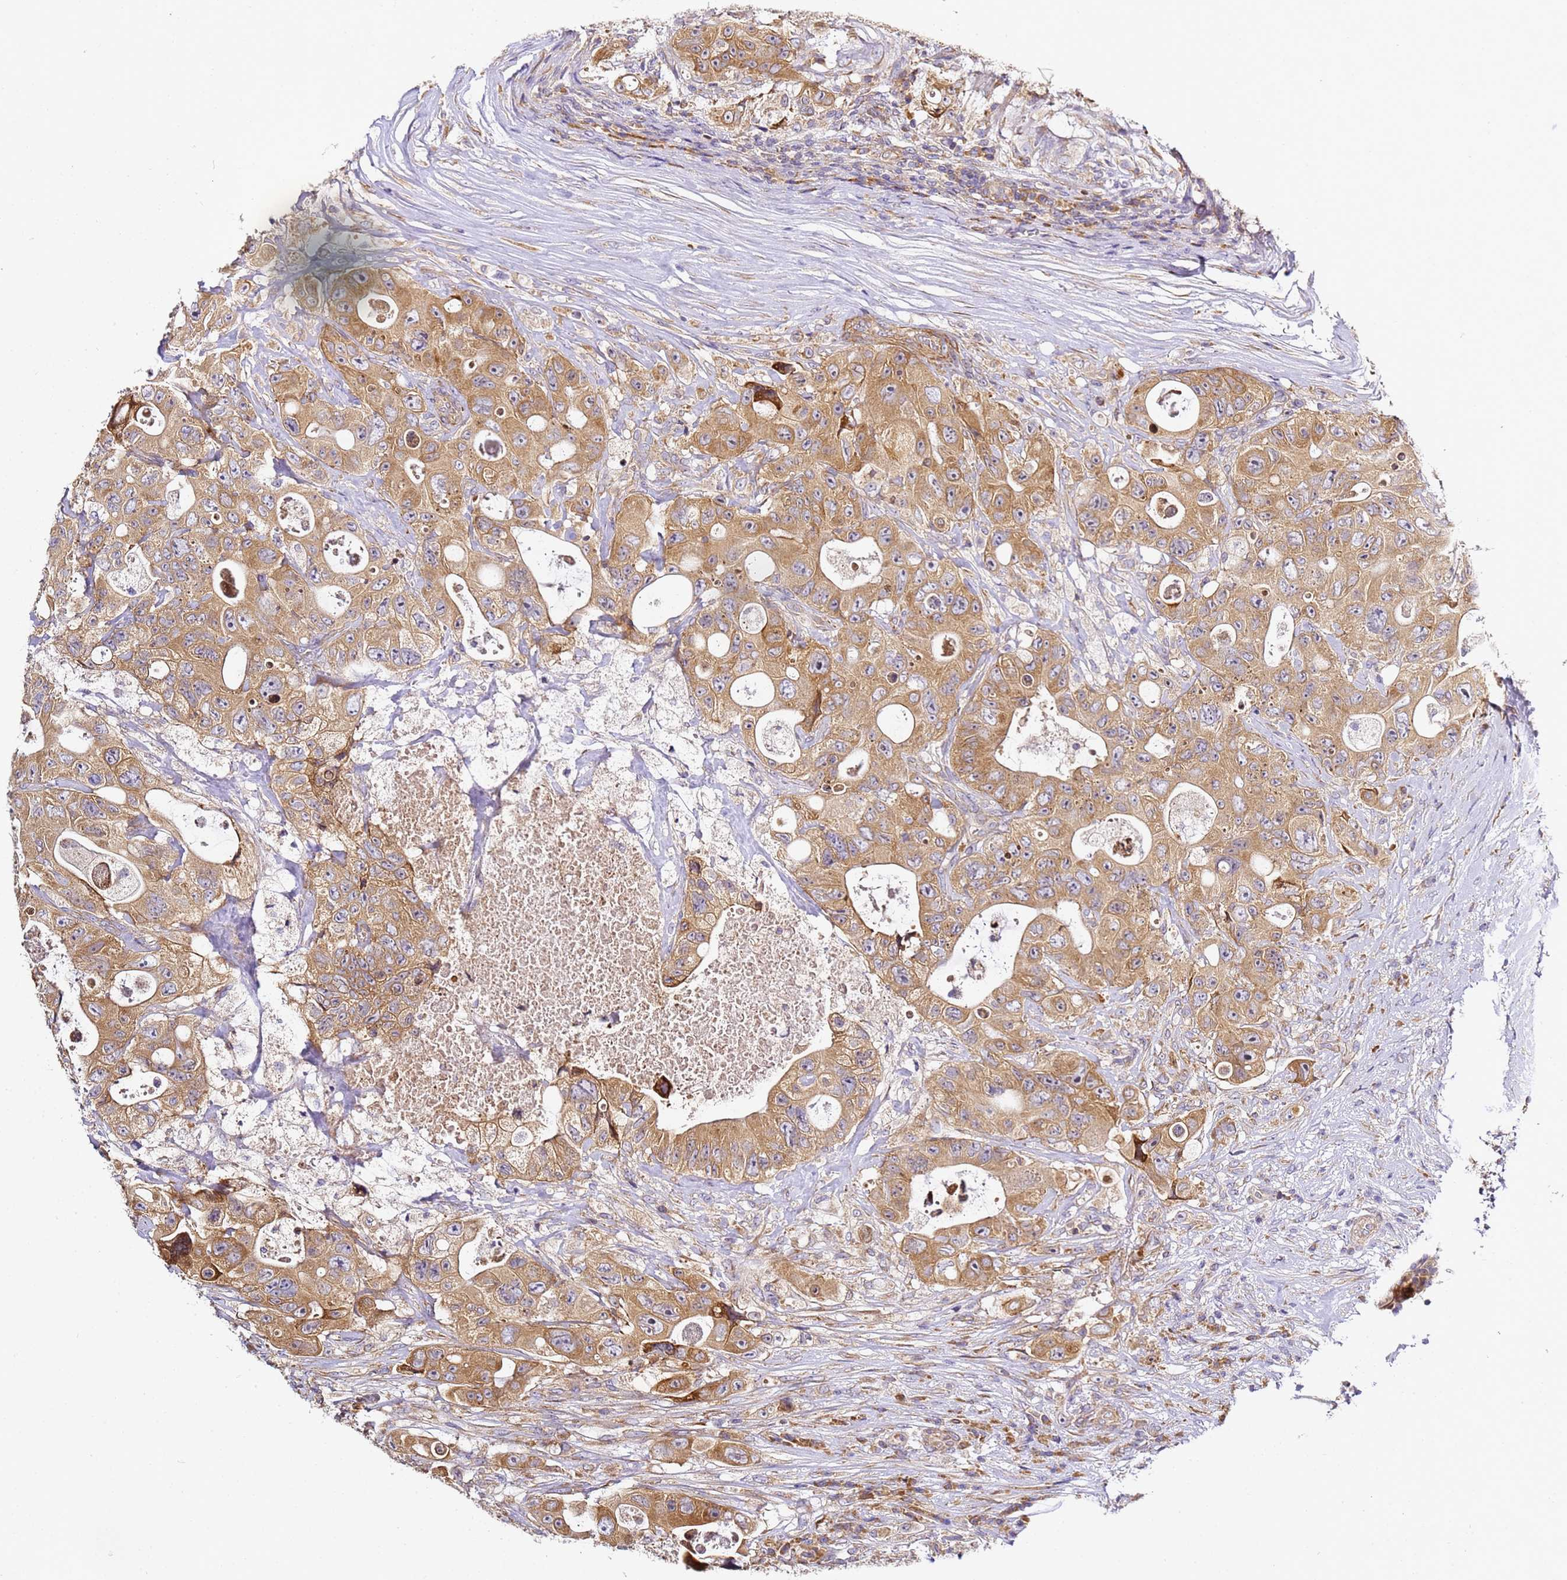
{"staining": {"intensity": "moderate", "quantity": ">75%", "location": "cytoplasmic/membranous"}, "tissue": "colorectal cancer", "cell_type": "Tumor cells", "image_type": "cancer", "snomed": [{"axis": "morphology", "description": "Adenocarcinoma, NOS"}, {"axis": "topography", "description": "Colon"}], "caption": "High-power microscopy captured an immunohistochemistry (IHC) image of colorectal cancer (adenocarcinoma), revealing moderate cytoplasmic/membranous expression in about >75% of tumor cells.", "gene": "RPL13A", "patient": {"sex": "female", "age": 46}}